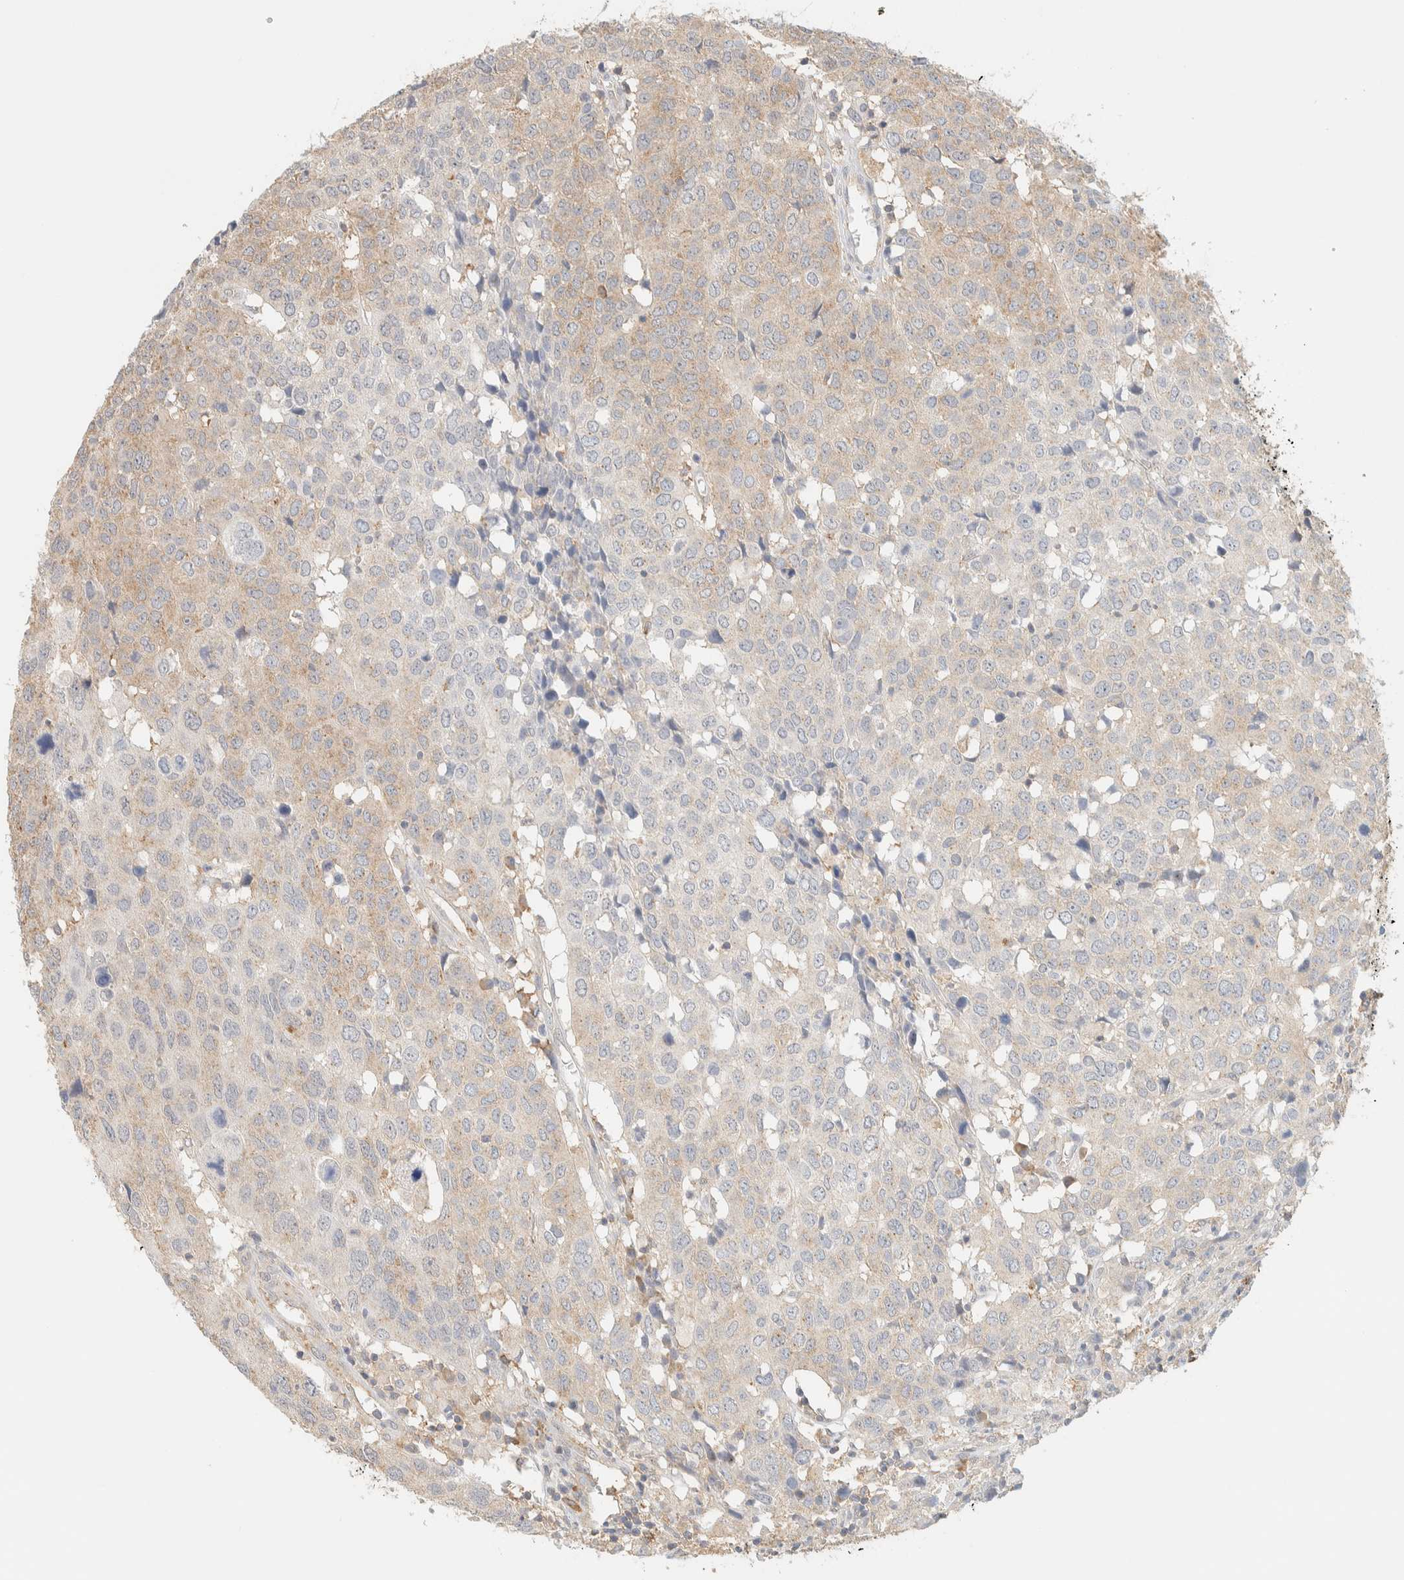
{"staining": {"intensity": "weak", "quantity": "25%-75%", "location": "cytoplasmic/membranous"}, "tissue": "head and neck cancer", "cell_type": "Tumor cells", "image_type": "cancer", "snomed": [{"axis": "morphology", "description": "Squamous cell carcinoma, NOS"}, {"axis": "topography", "description": "Head-Neck"}], "caption": "A high-resolution image shows immunohistochemistry staining of head and neck cancer, which reveals weak cytoplasmic/membranous positivity in about 25%-75% of tumor cells.", "gene": "TBC1D8B", "patient": {"sex": "male", "age": 66}}